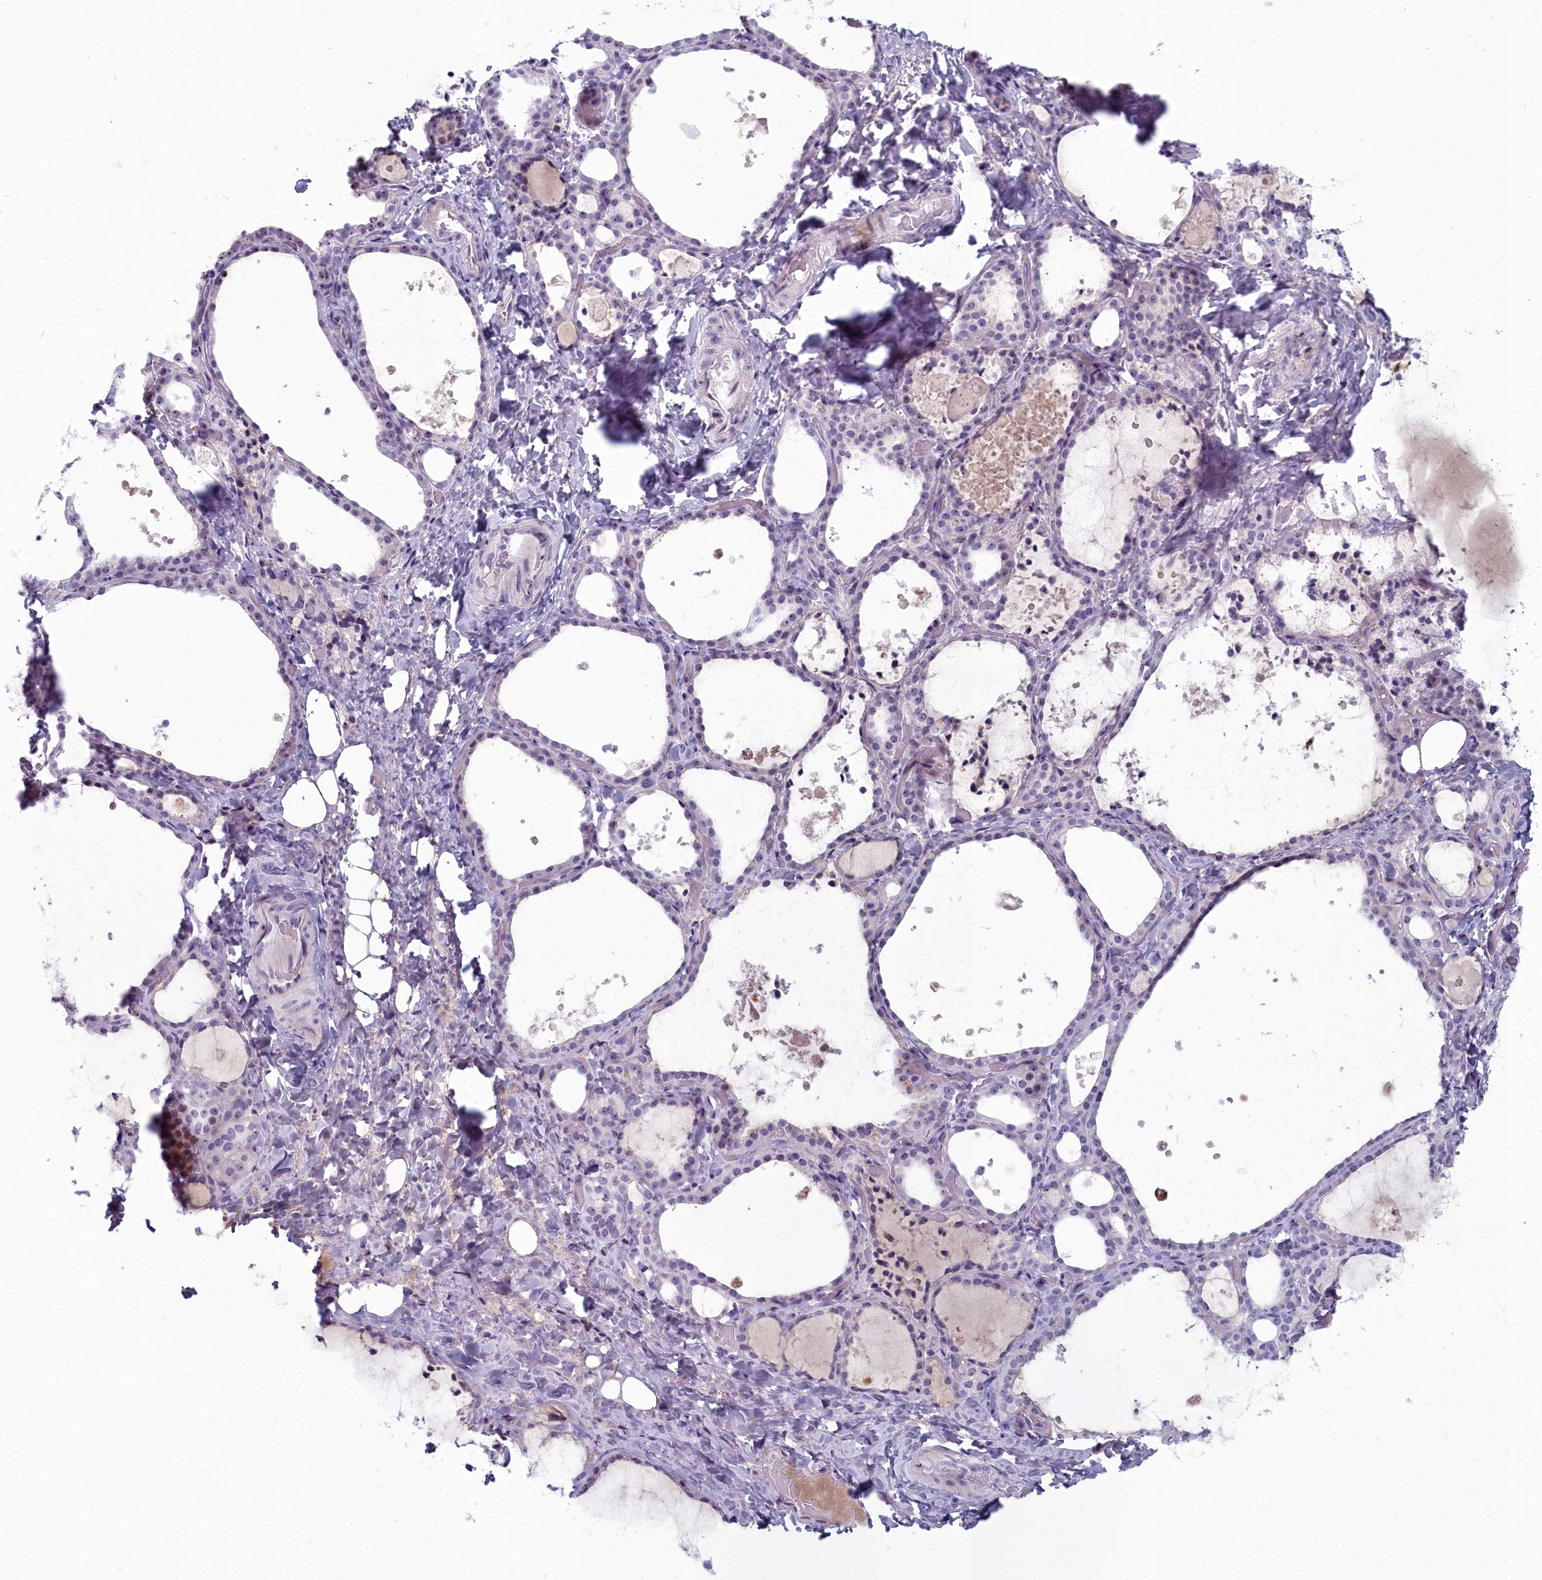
{"staining": {"intensity": "weak", "quantity": "<25%", "location": "nuclear"}, "tissue": "thyroid gland", "cell_type": "Glandular cells", "image_type": "normal", "snomed": [{"axis": "morphology", "description": "Normal tissue, NOS"}, {"axis": "topography", "description": "Thyroid gland"}], "caption": "High power microscopy image of an immunohistochemistry (IHC) image of unremarkable thyroid gland, revealing no significant expression in glandular cells.", "gene": "INSYN2A", "patient": {"sex": "female", "age": 44}}